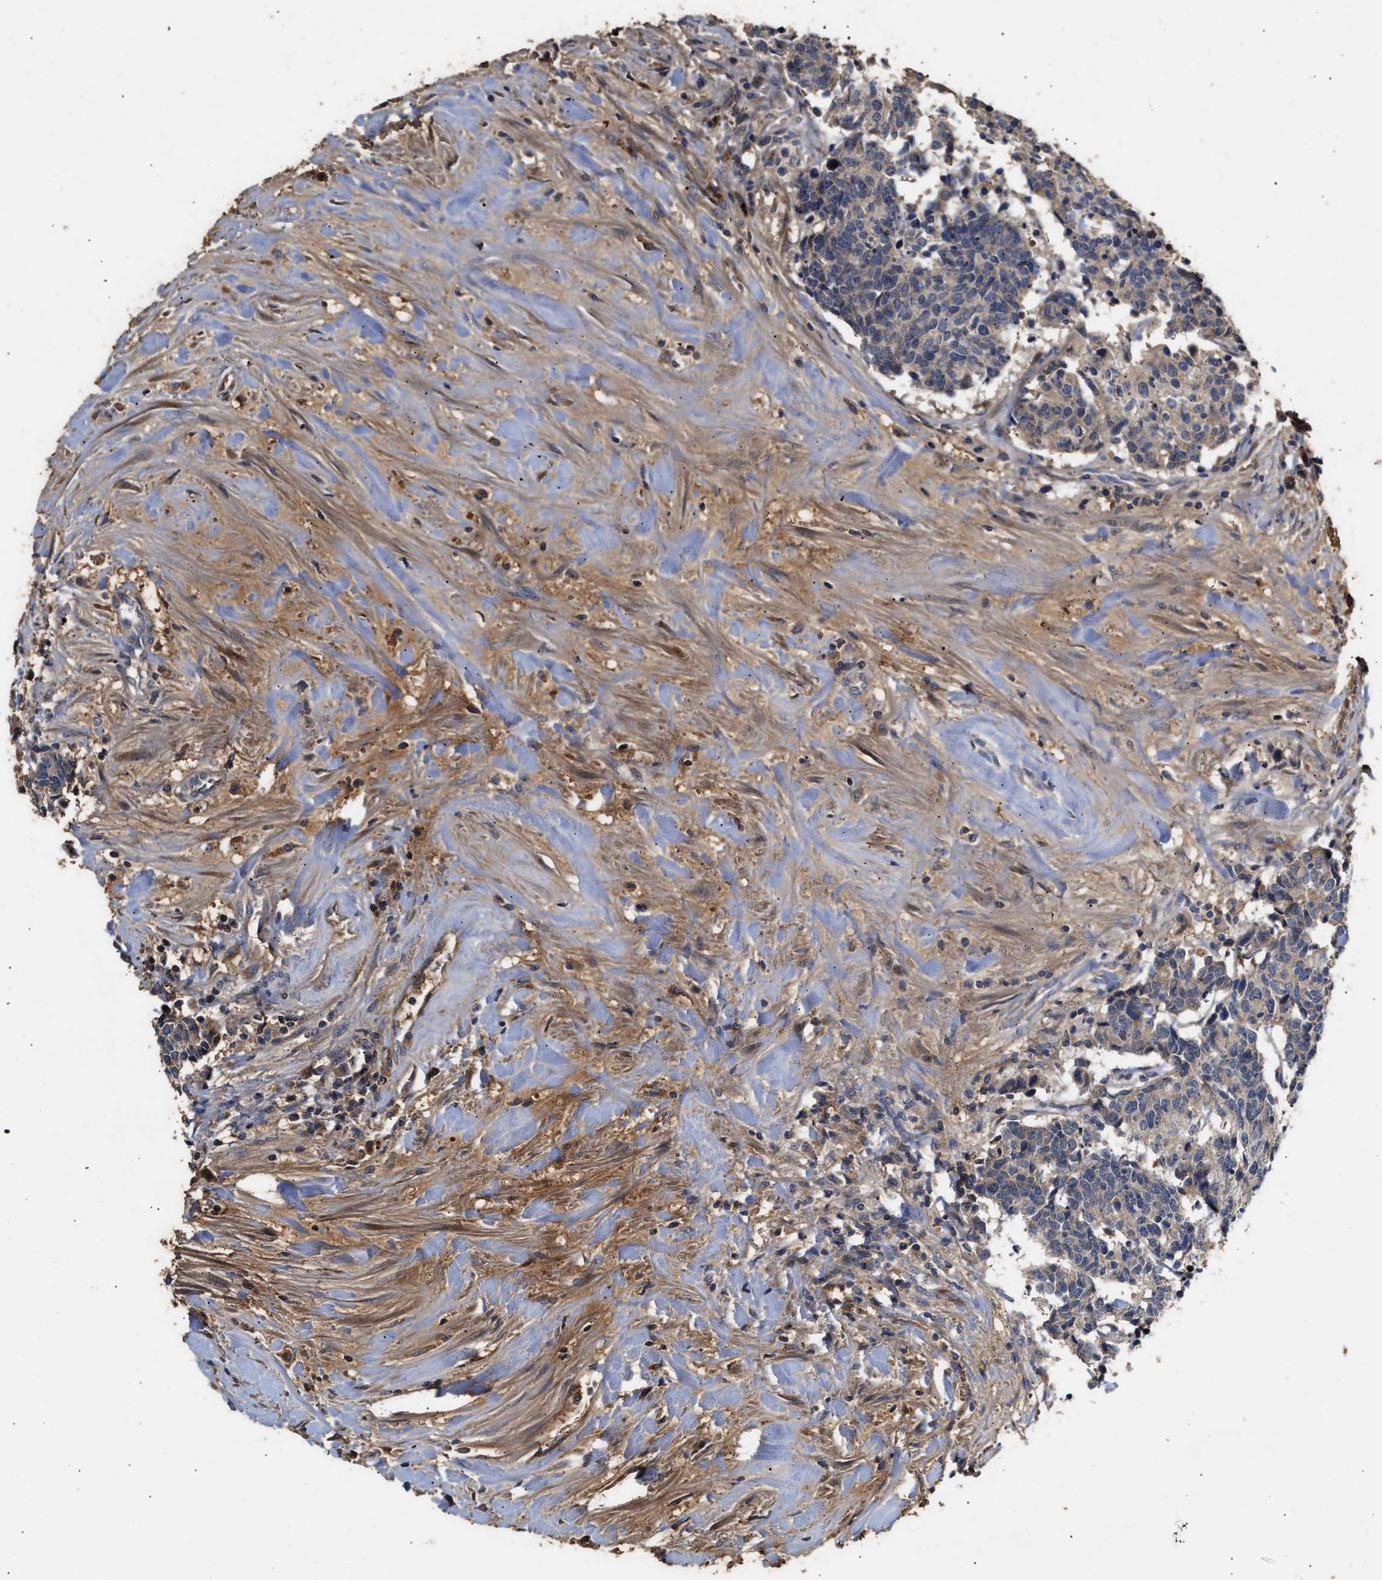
{"staining": {"intensity": "weak", "quantity": "25%-75%", "location": "cytoplasmic/membranous"}, "tissue": "carcinoid", "cell_type": "Tumor cells", "image_type": "cancer", "snomed": [{"axis": "morphology", "description": "Carcinoma, NOS"}, {"axis": "morphology", "description": "Carcinoid, malignant, NOS"}, {"axis": "topography", "description": "Urinary bladder"}], "caption": "Immunohistochemistry (DAB (3,3'-diaminobenzidine)) staining of carcinoid reveals weak cytoplasmic/membranous protein expression in approximately 25%-75% of tumor cells.", "gene": "GOSR1", "patient": {"sex": "male", "age": 57}}